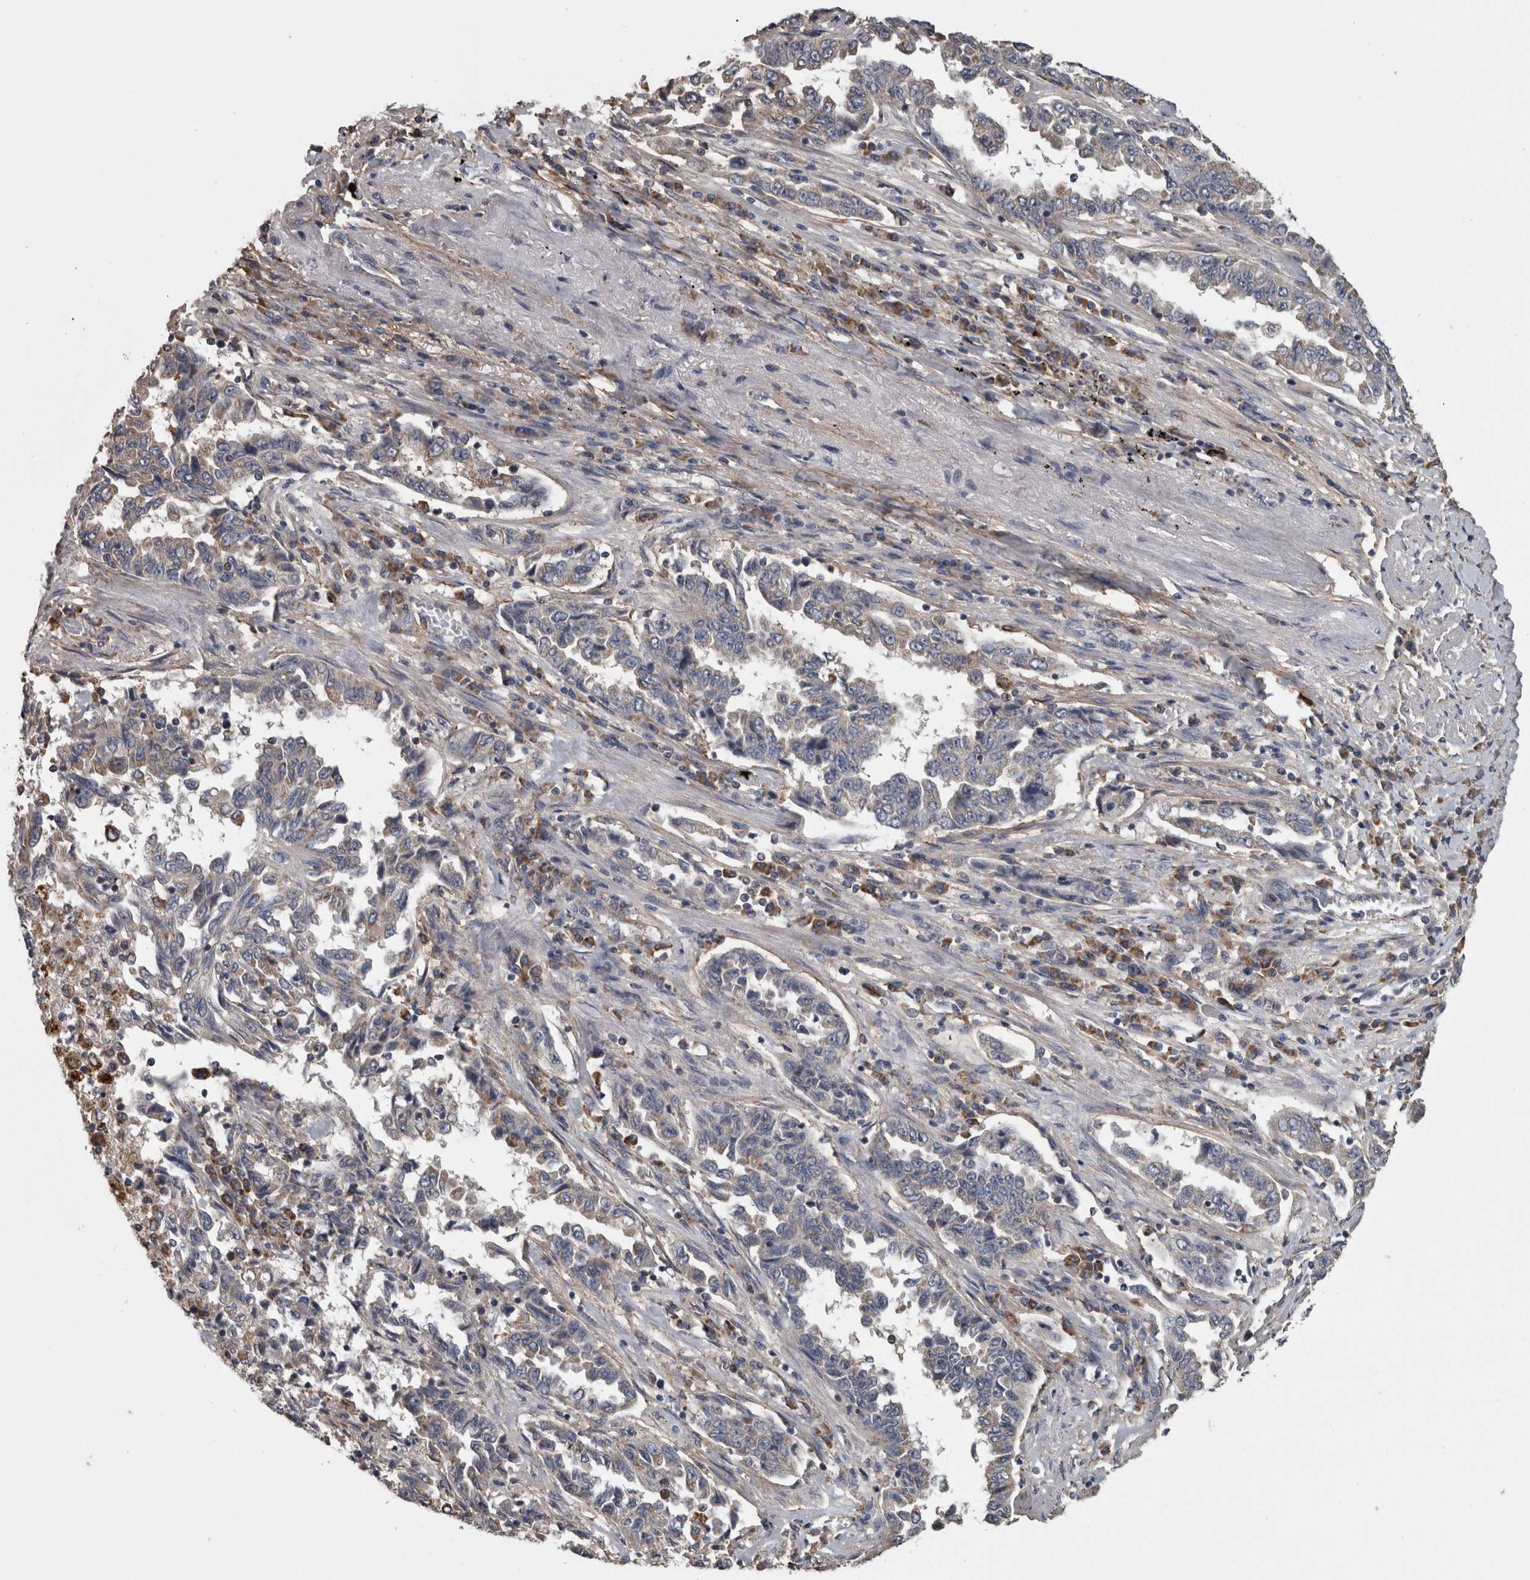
{"staining": {"intensity": "weak", "quantity": "<25%", "location": "cytoplasmic/membranous"}, "tissue": "lung cancer", "cell_type": "Tumor cells", "image_type": "cancer", "snomed": [{"axis": "morphology", "description": "Adenocarcinoma, NOS"}, {"axis": "topography", "description": "Lung"}], "caption": "Tumor cells show no significant positivity in lung adenocarcinoma. (DAB (3,3'-diaminobenzidine) immunohistochemistry (IHC) with hematoxylin counter stain).", "gene": "FRK", "patient": {"sex": "female", "age": 51}}